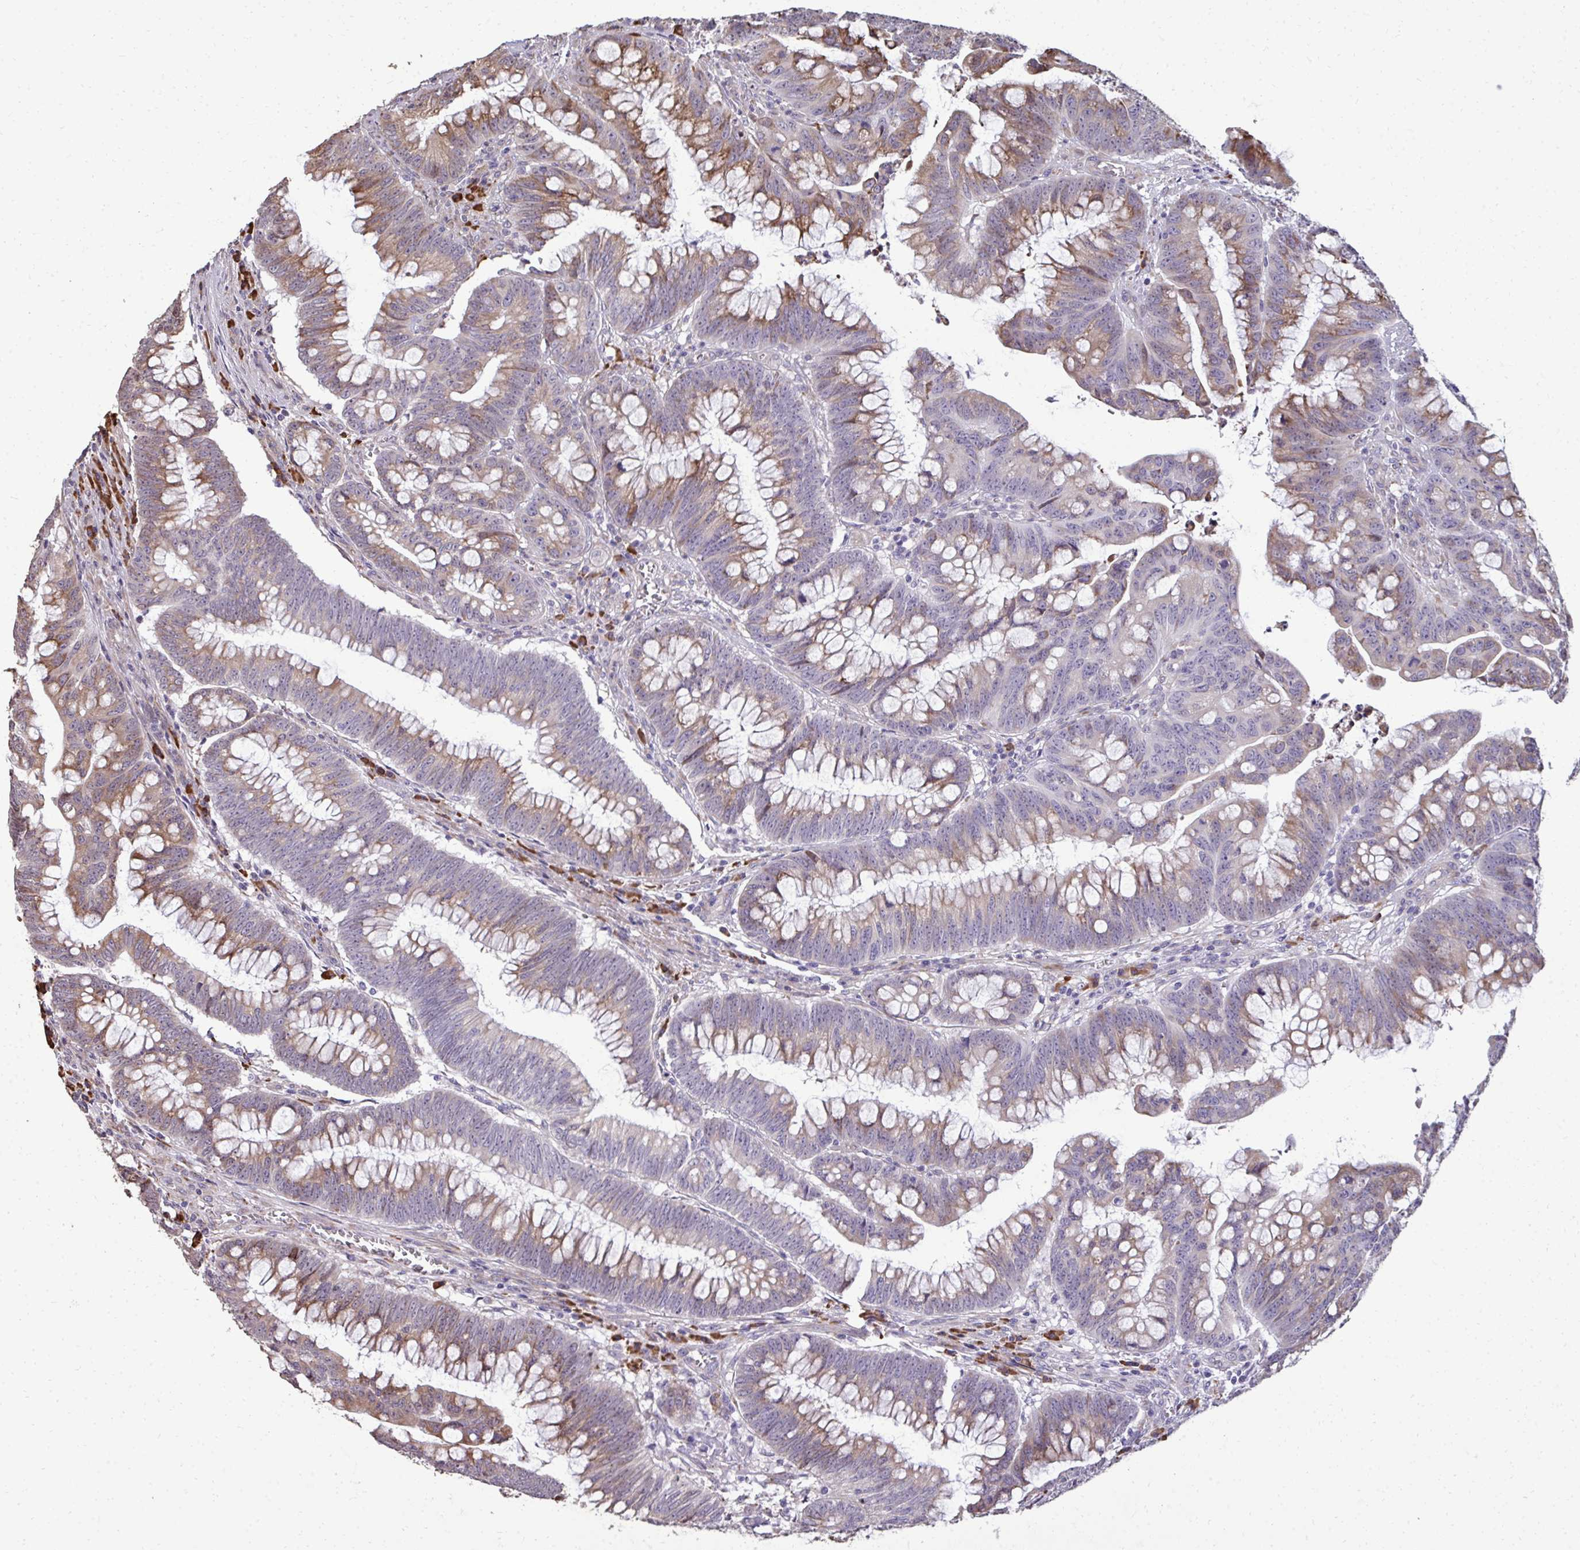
{"staining": {"intensity": "weak", "quantity": ">75%", "location": "cytoplasmic/membranous"}, "tissue": "colorectal cancer", "cell_type": "Tumor cells", "image_type": "cancer", "snomed": [{"axis": "morphology", "description": "Adenocarcinoma, NOS"}, {"axis": "topography", "description": "Colon"}], "caption": "DAB immunohistochemical staining of colorectal adenocarcinoma demonstrates weak cytoplasmic/membranous protein expression in approximately >75% of tumor cells.", "gene": "FIBCD1", "patient": {"sex": "male", "age": 62}}